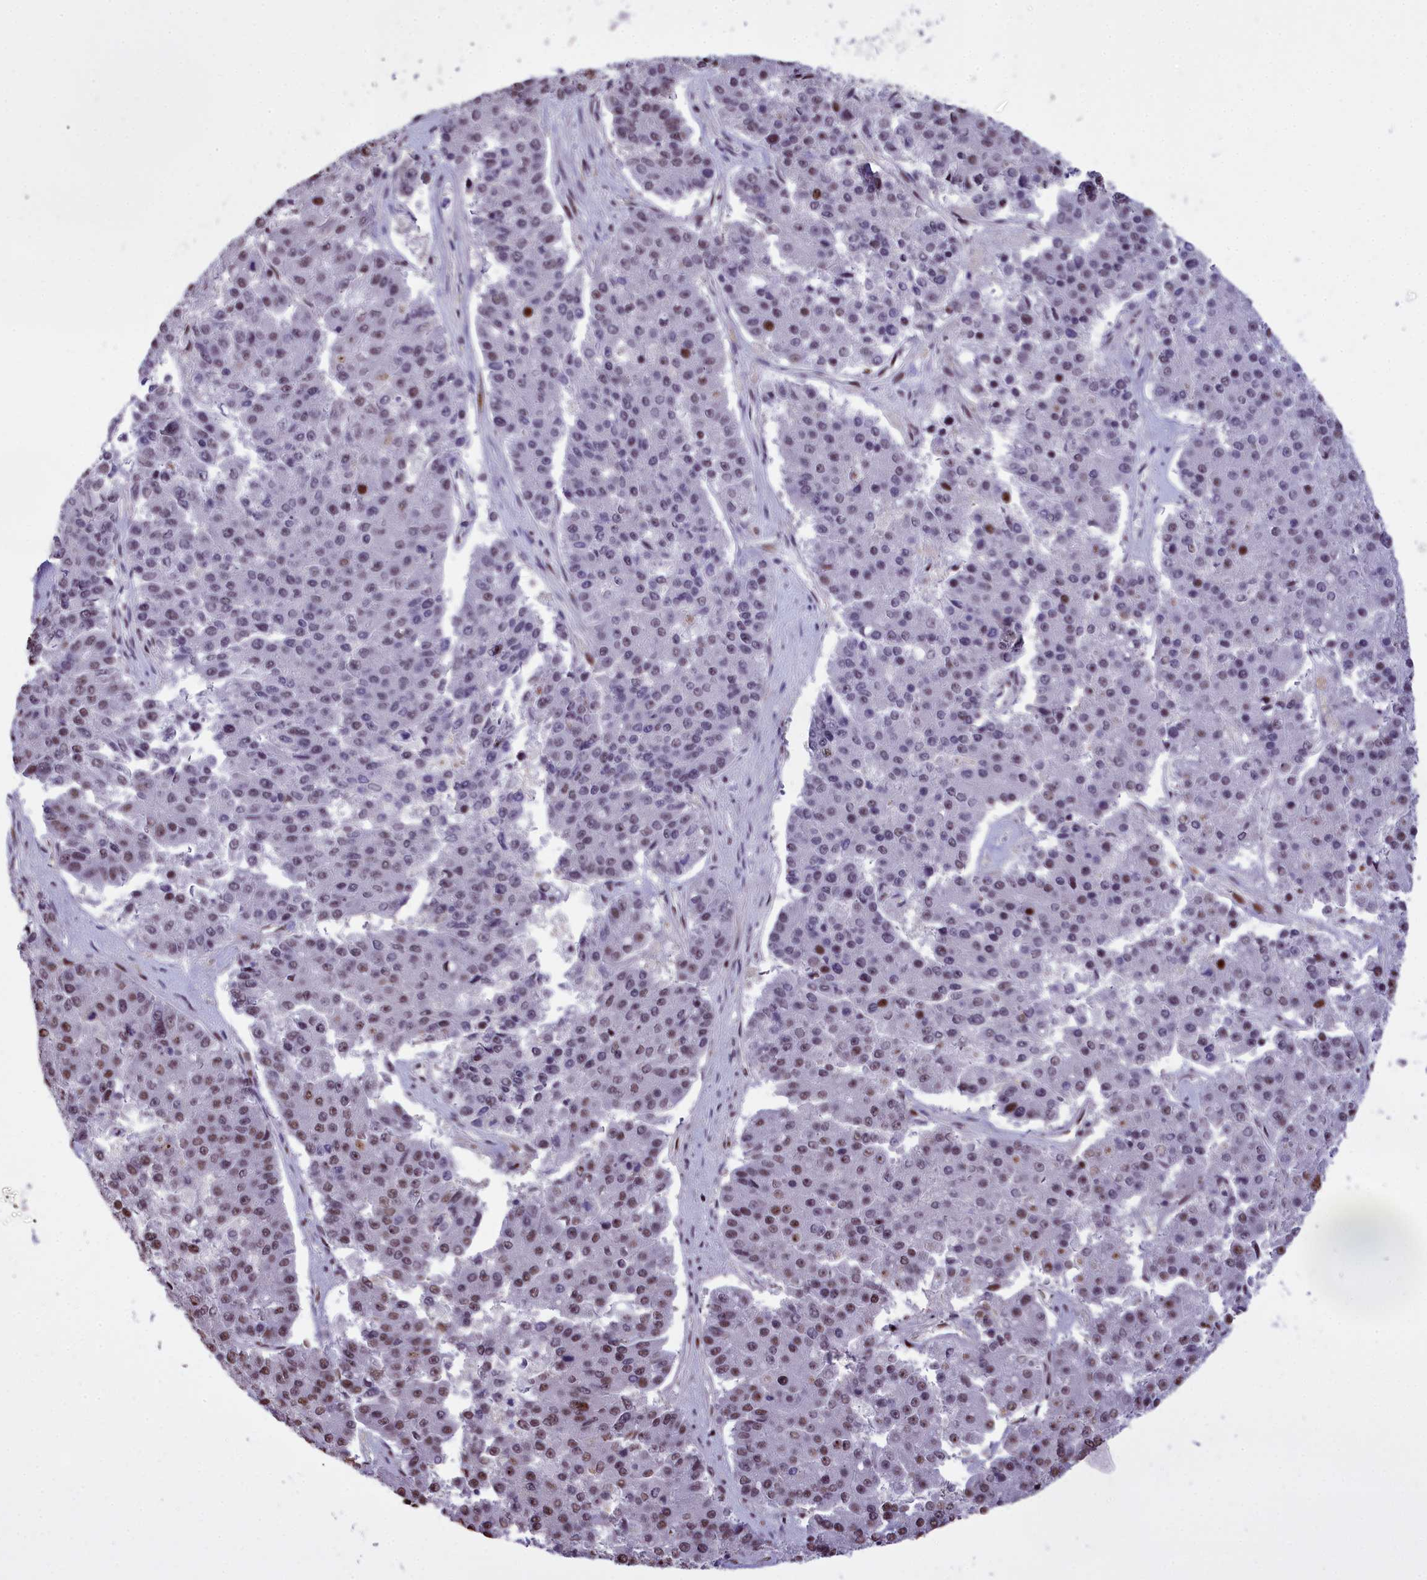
{"staining": {"intensity": "moderate", "quantity": "25%-75%", "location": "nuclear"}, "tissue": "pancreatic cancer", "cell_type": "Tumor cells", "image_type": "cancer", "snomed": [{"axis": "morphology", "description": "Adenocarcinoma, NOS"}, {"axis": "topography", "description": "Pancreas"}], "caption": "Pancreatic cancer (adenocarcinoma) was stained to show a protein in brown. There is medium levels of moderate nuclear positivity in about 25%-75% of tumor cells.", "gene": "RELB", "patient": {"sex": "male", "age": 50}}